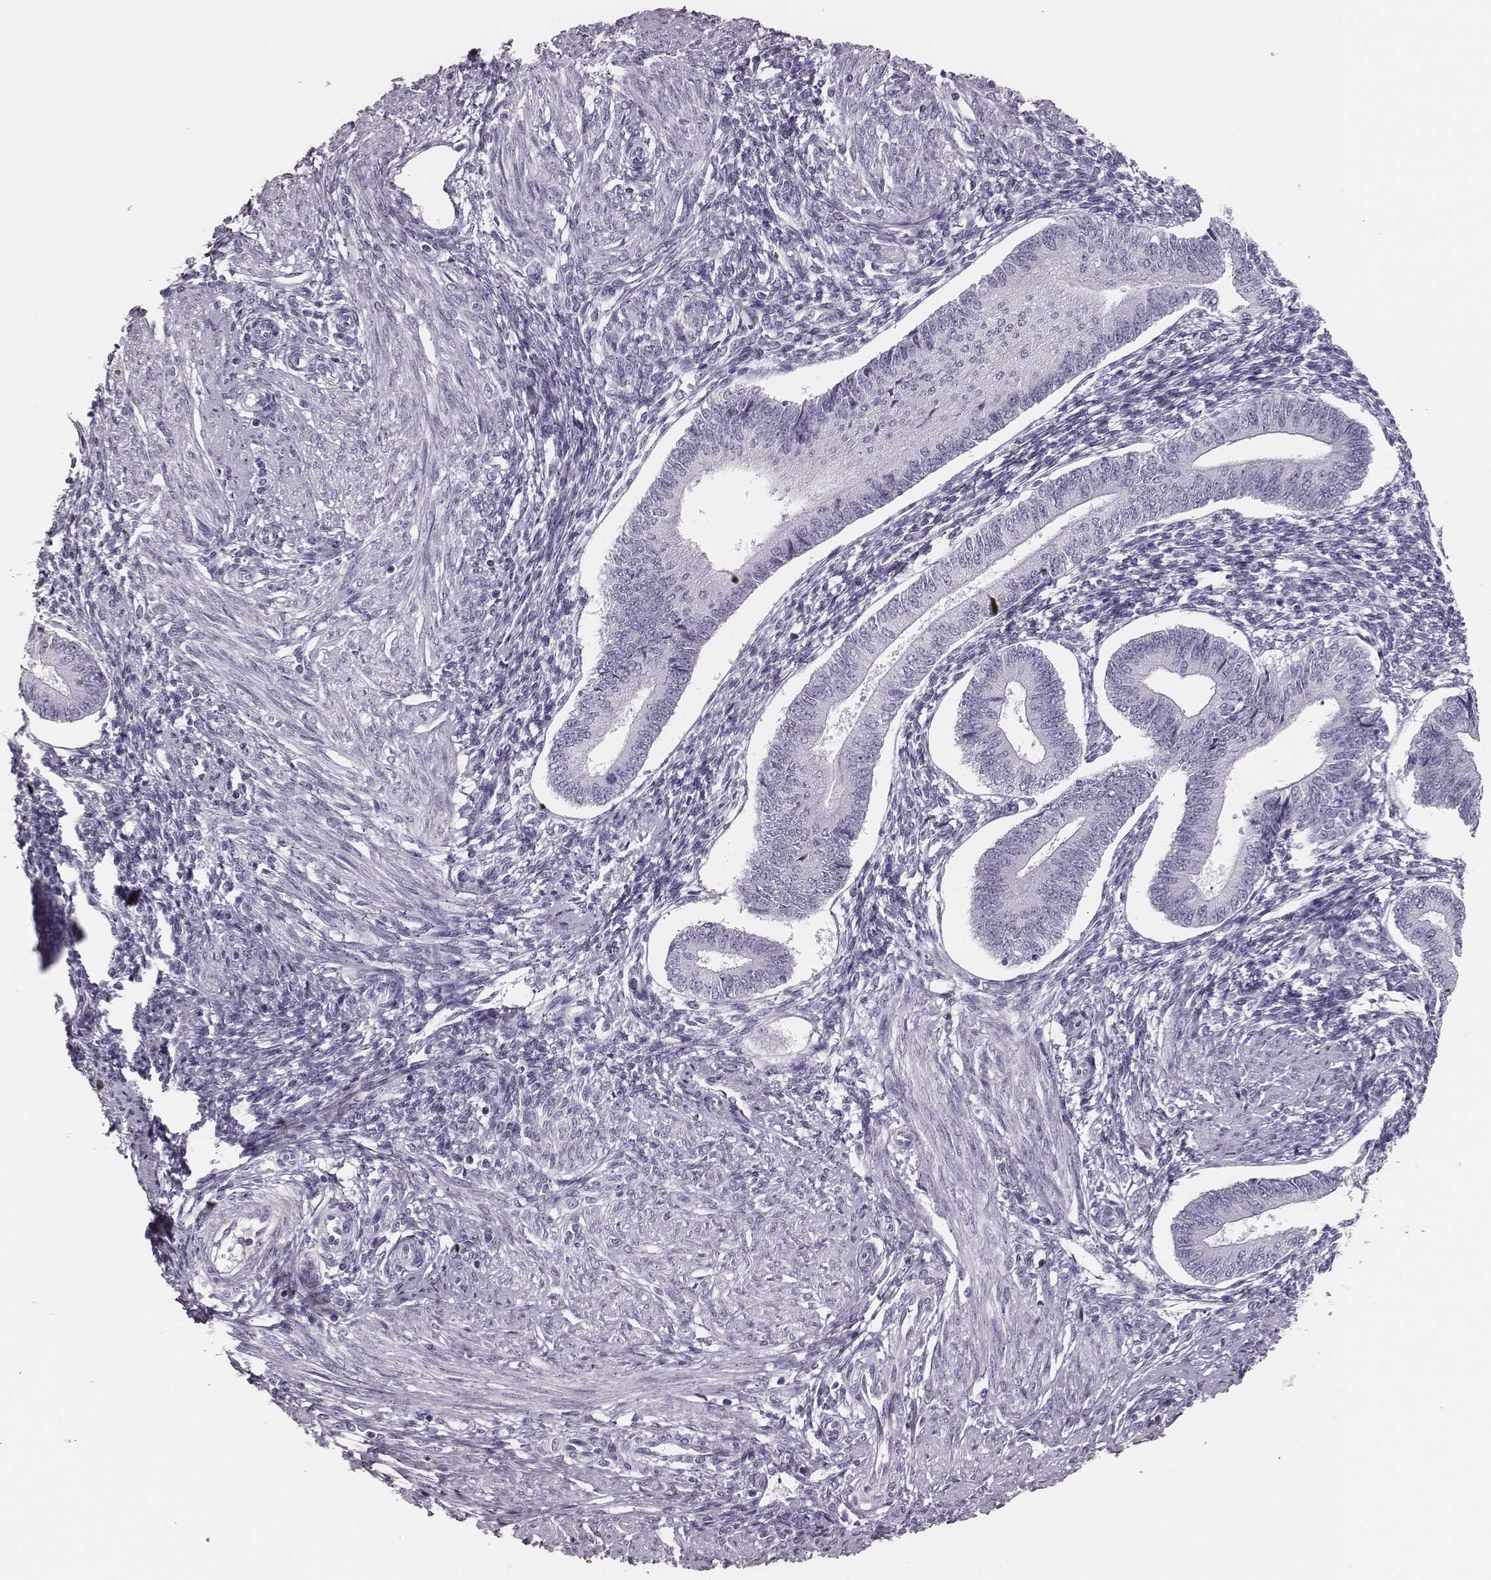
{"staining": {"intensity": "negative", "quantity": "none", "location": "none"}, "tissue": "endometrium", "cell_type": "Cells in endometrial stroma", "image_type": "normal", "snomed": [{"axis": "morphology", "description": "Normal tissue, NOS"}, {"axis": "topography", "description": "Endometrium"}], "caption": "This micrograph is of unremarkable endometrium stained with IHC to label a protein in brown with the nuclei are counter-stained blue. There is no positivity in cells in endometrial stroma.", "gene": "H1", "patient": {"sex": "female", "age": 42}}